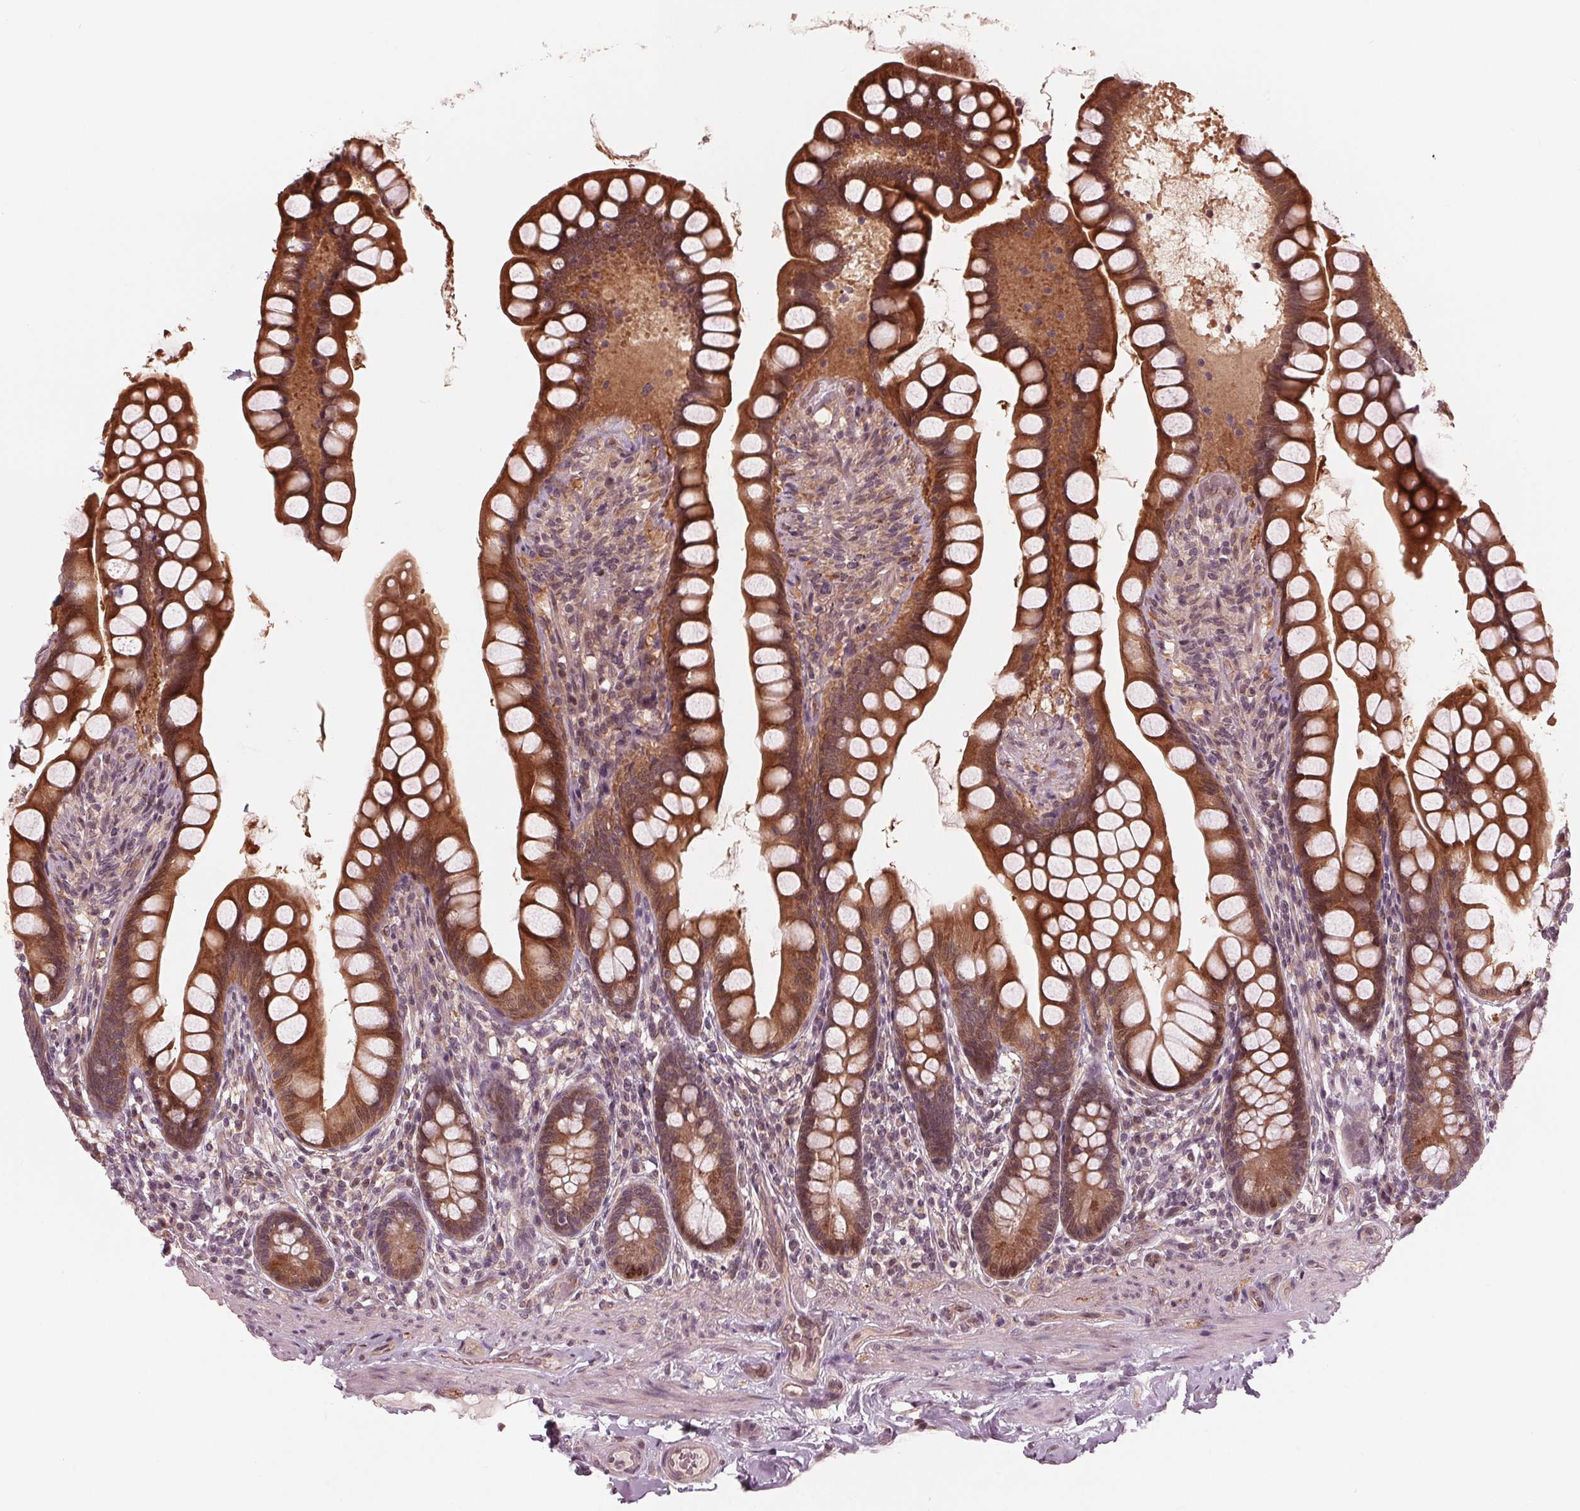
{"staining": {"intensity": "strong", "quantity": "25%-75%", "location": "cytoplasmic/membranous,nuclear"}, "tissue": "small intestine", "cell_type": "Glandular cells", "image_type": "normal", "snomed": [{"axis": "morphology", "description": "Normal tissue, NOS"}, {"axis": "topography", "description": "Small intestine"}], "caption": "Glandular cells show strong cytoplasmic/membranous,nuclear positivity in approximately 25%-75% of cells in normal small intestine.", "gene": "ZNF471", "patient": {"sex": "male", "age": 70}}